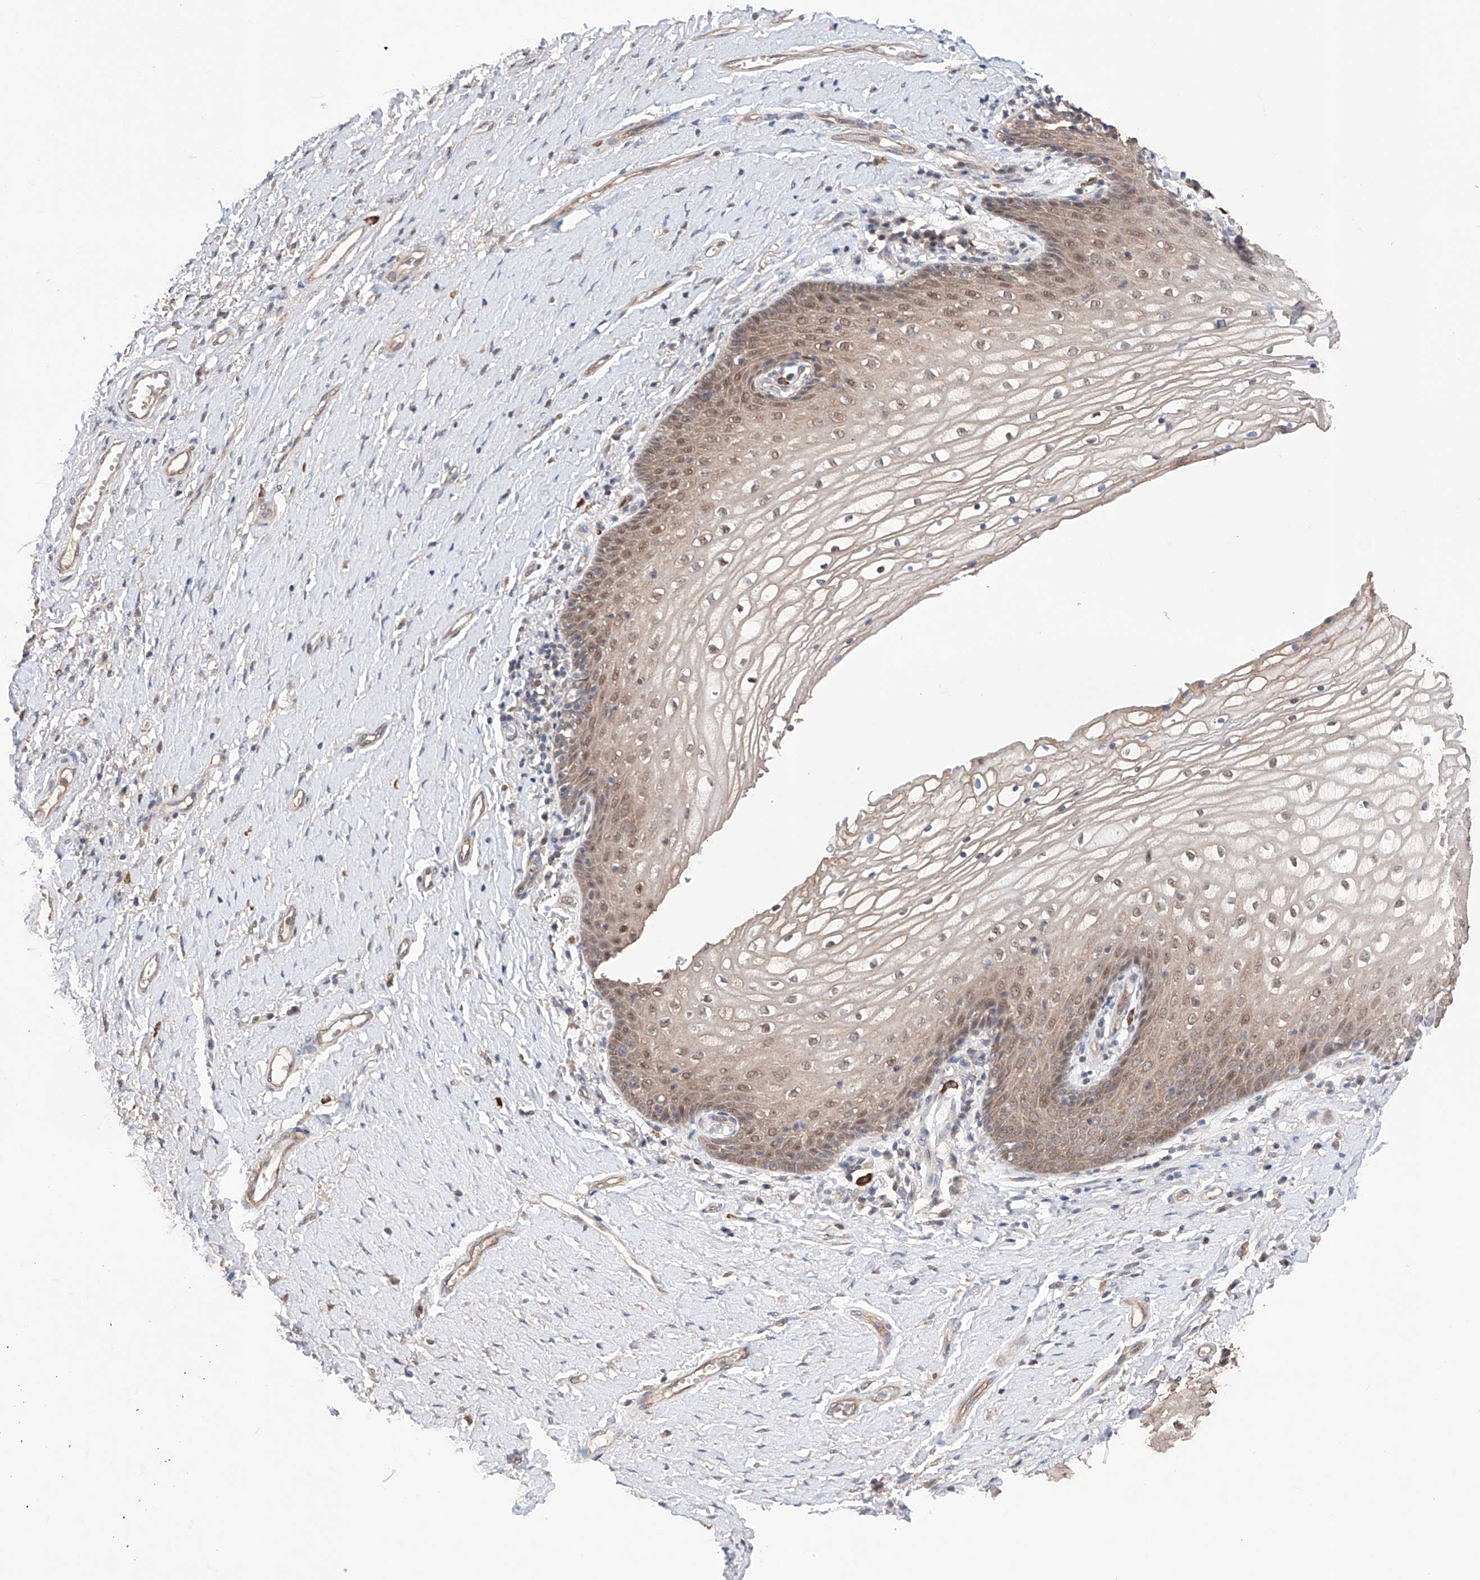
{"staining": {"intensity": "moderate", "quantity": "<25%", "location": "cytoplasmic/membranous,nuclear"}, "tissue": "vagina", "cell_type": "Squamous epithelial cells", "image_type": "normal", "snomed": [{"axis": "morphology", "description": "Normal tissue, NOS"}, {"axis": "topography", "description": "Vagina"}], "caption": "The histopathology image demonstrates staining of benign vagina, revealing moderate cytoplasmic/membranous,nuclear protein expression (brown color) within squamous epithelial cells. (IHC, brightfield microscopy, high magnification).", "gene": "AFG1L", "patient": {"sex": "female", "age": 60}}